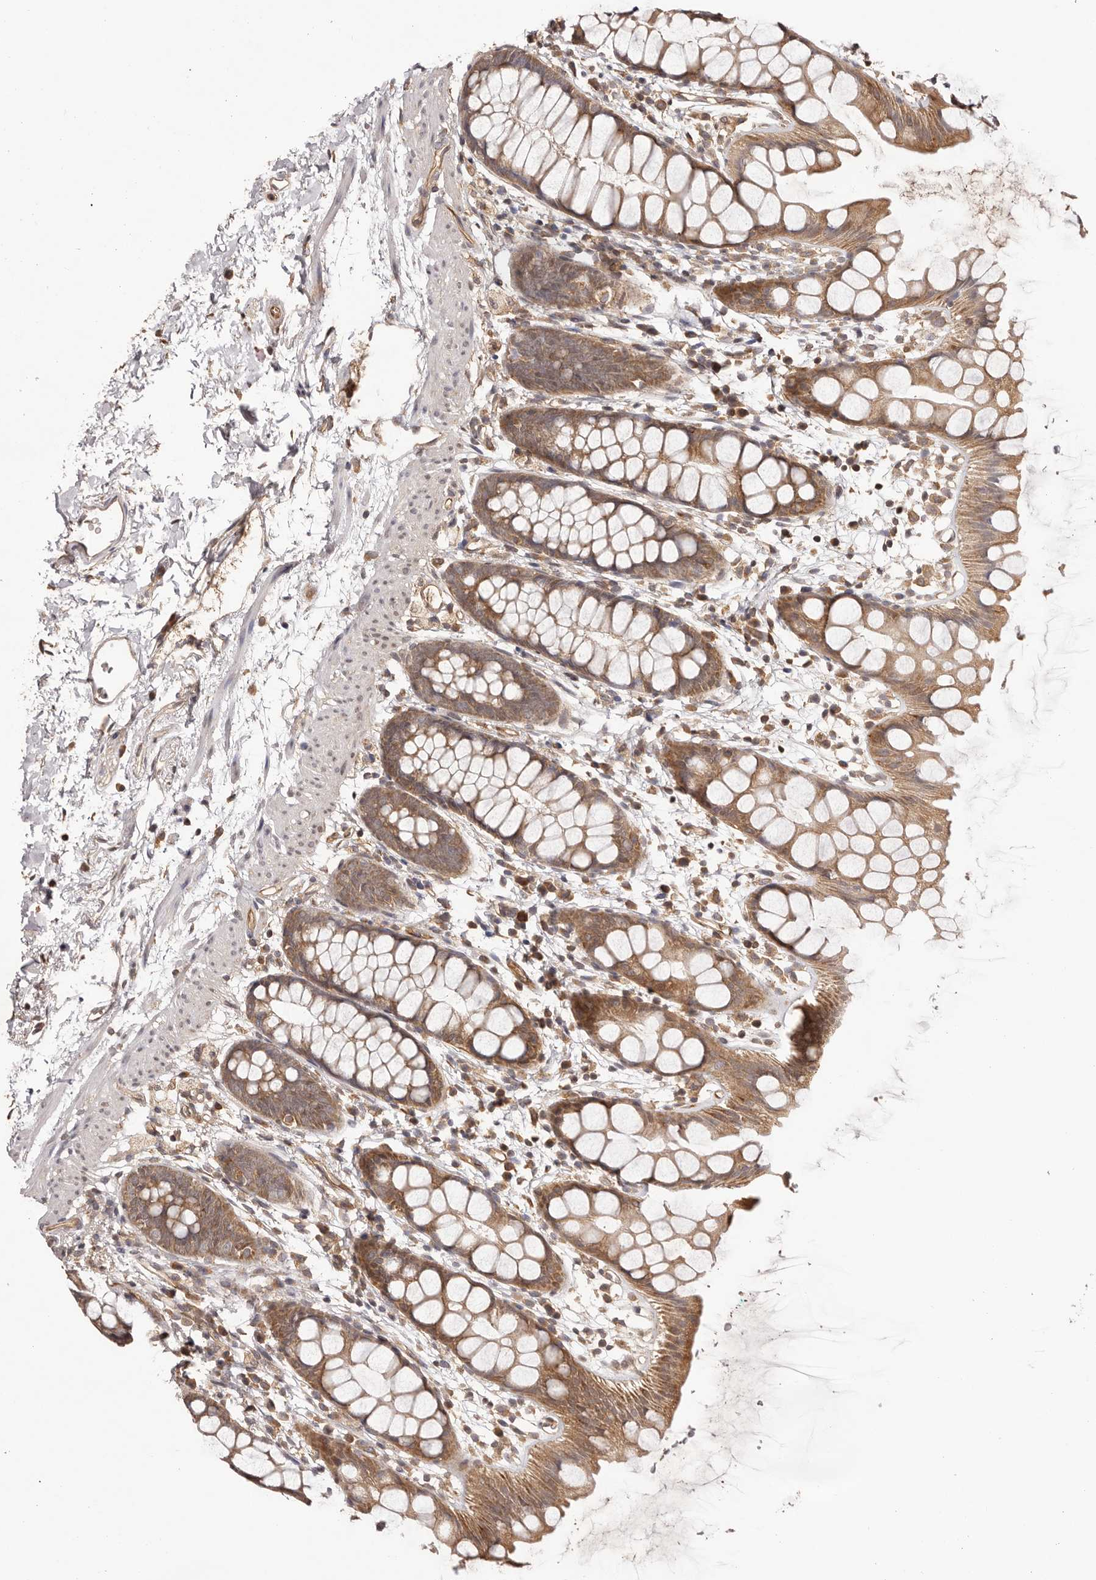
{"staining": {"intensity": "moderate", "quantity": ">75%", "location": "cytoplasmic/membranous"}, "tissue": "rectum", "cell_type": "Glandular cells", "image_type": "normal", "snomed": [{"axis": "morphology", "description": "Normal tissue, NOS"}, {"axis": "topography", "description": "Rectum"}], "caption": "Immunohistochemical staining of unremarkable rectum shows >75% levels of moderate cytoplasmic/membranous protein staining in about >75% of glandular cells.", "gene": "UBR2", "patient": {"sex": "female", "age": 65}}